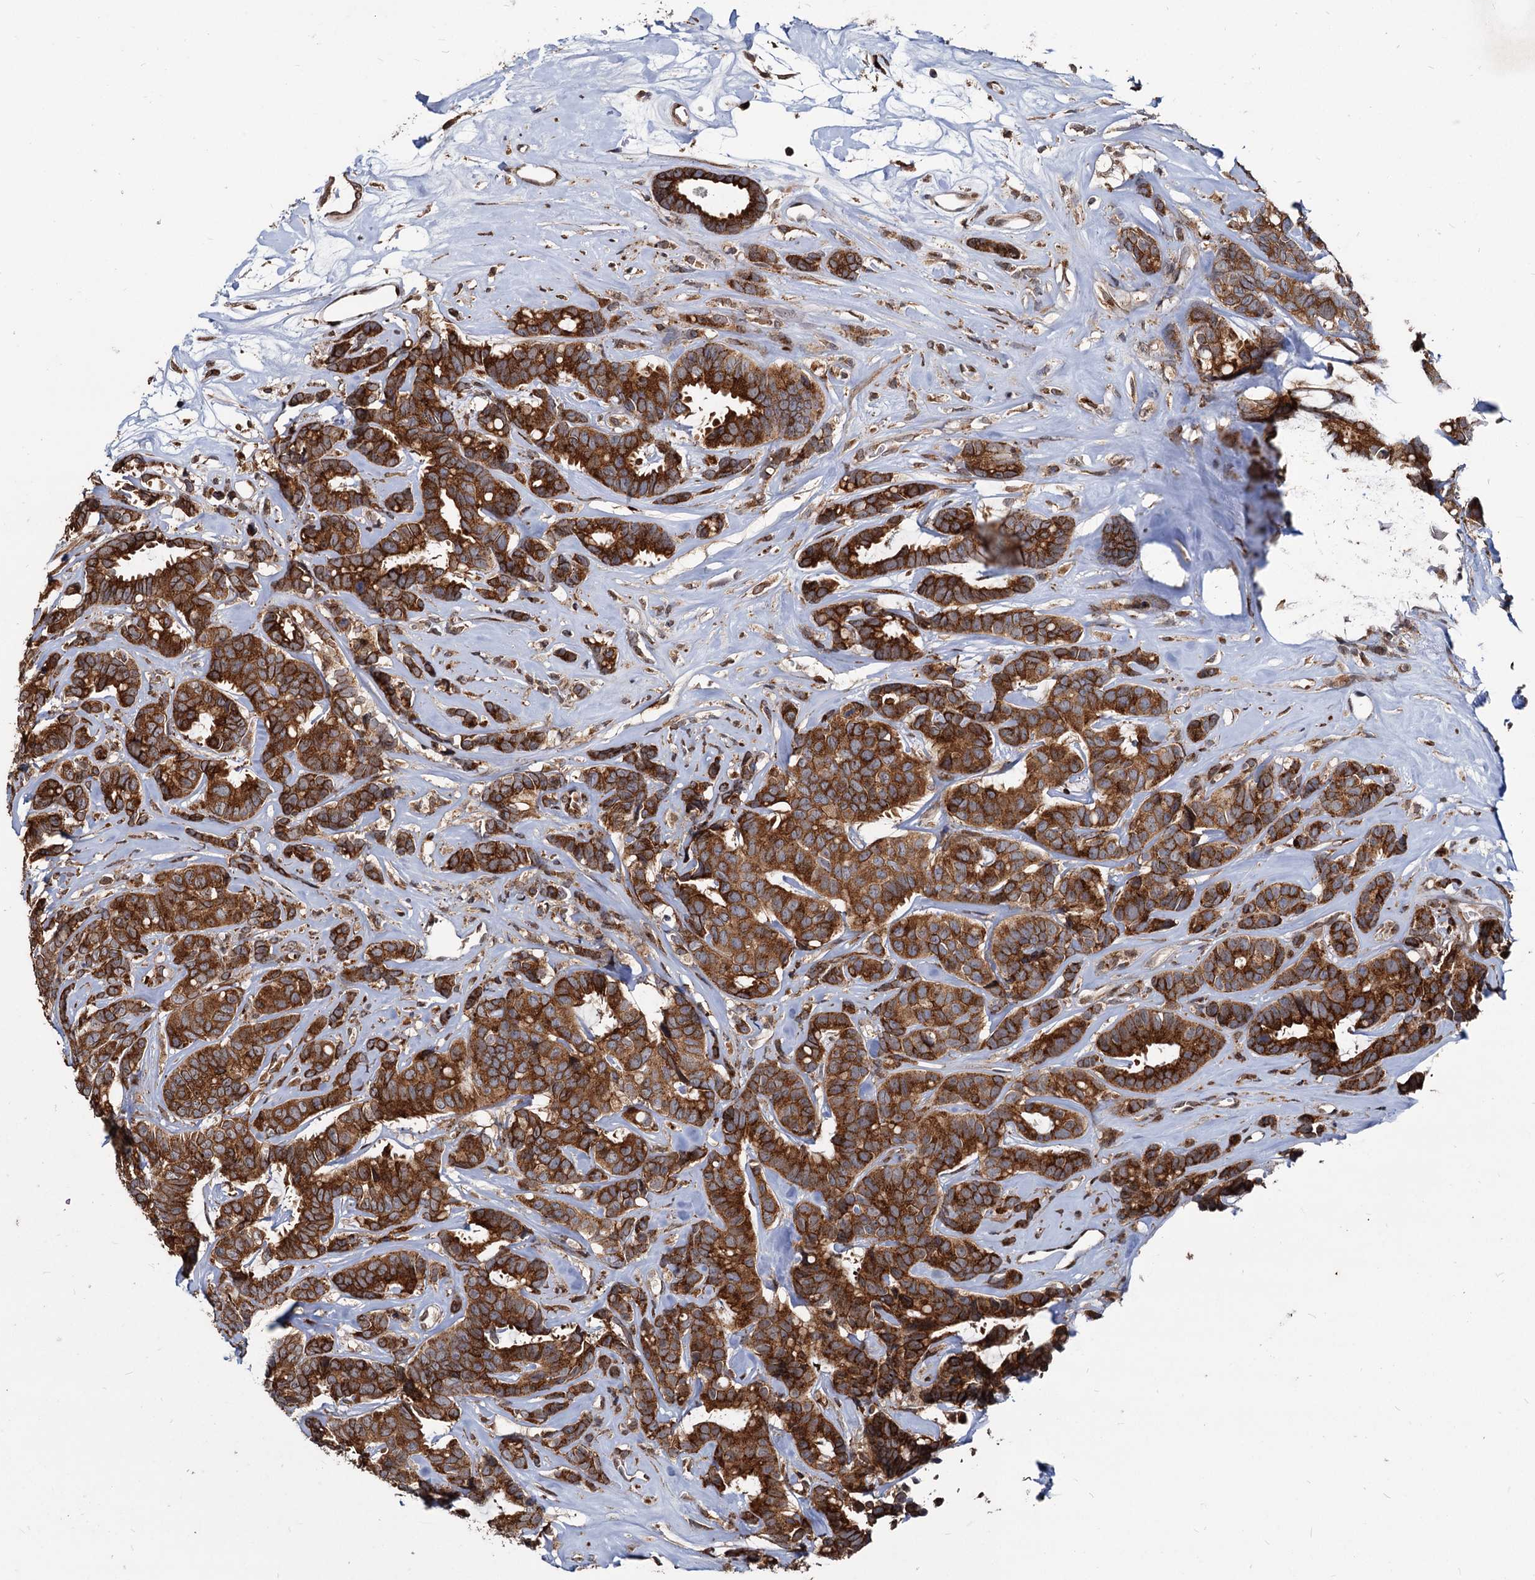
{"staining": {"intensity": "strong", "quantity": "25%-75%", "location": "cytoplasmic/membranous"}, "tissue": "breast cancer", "cell_type": "Tumor cells", "image_type": "cancer", "snomed": [{"axis": "morphology", "description": "Duct carcinoma"}, {"axis": "topography", "description": "Breast"}], "caption": "Strong cytoplasmic/membranous positivity is identified in about 25%-75% of tumor cells in breast cancer (infiltrating ductal carcinoma).", "gene": "SAAL1", "patient": {"sex": "female", "age": 87}}